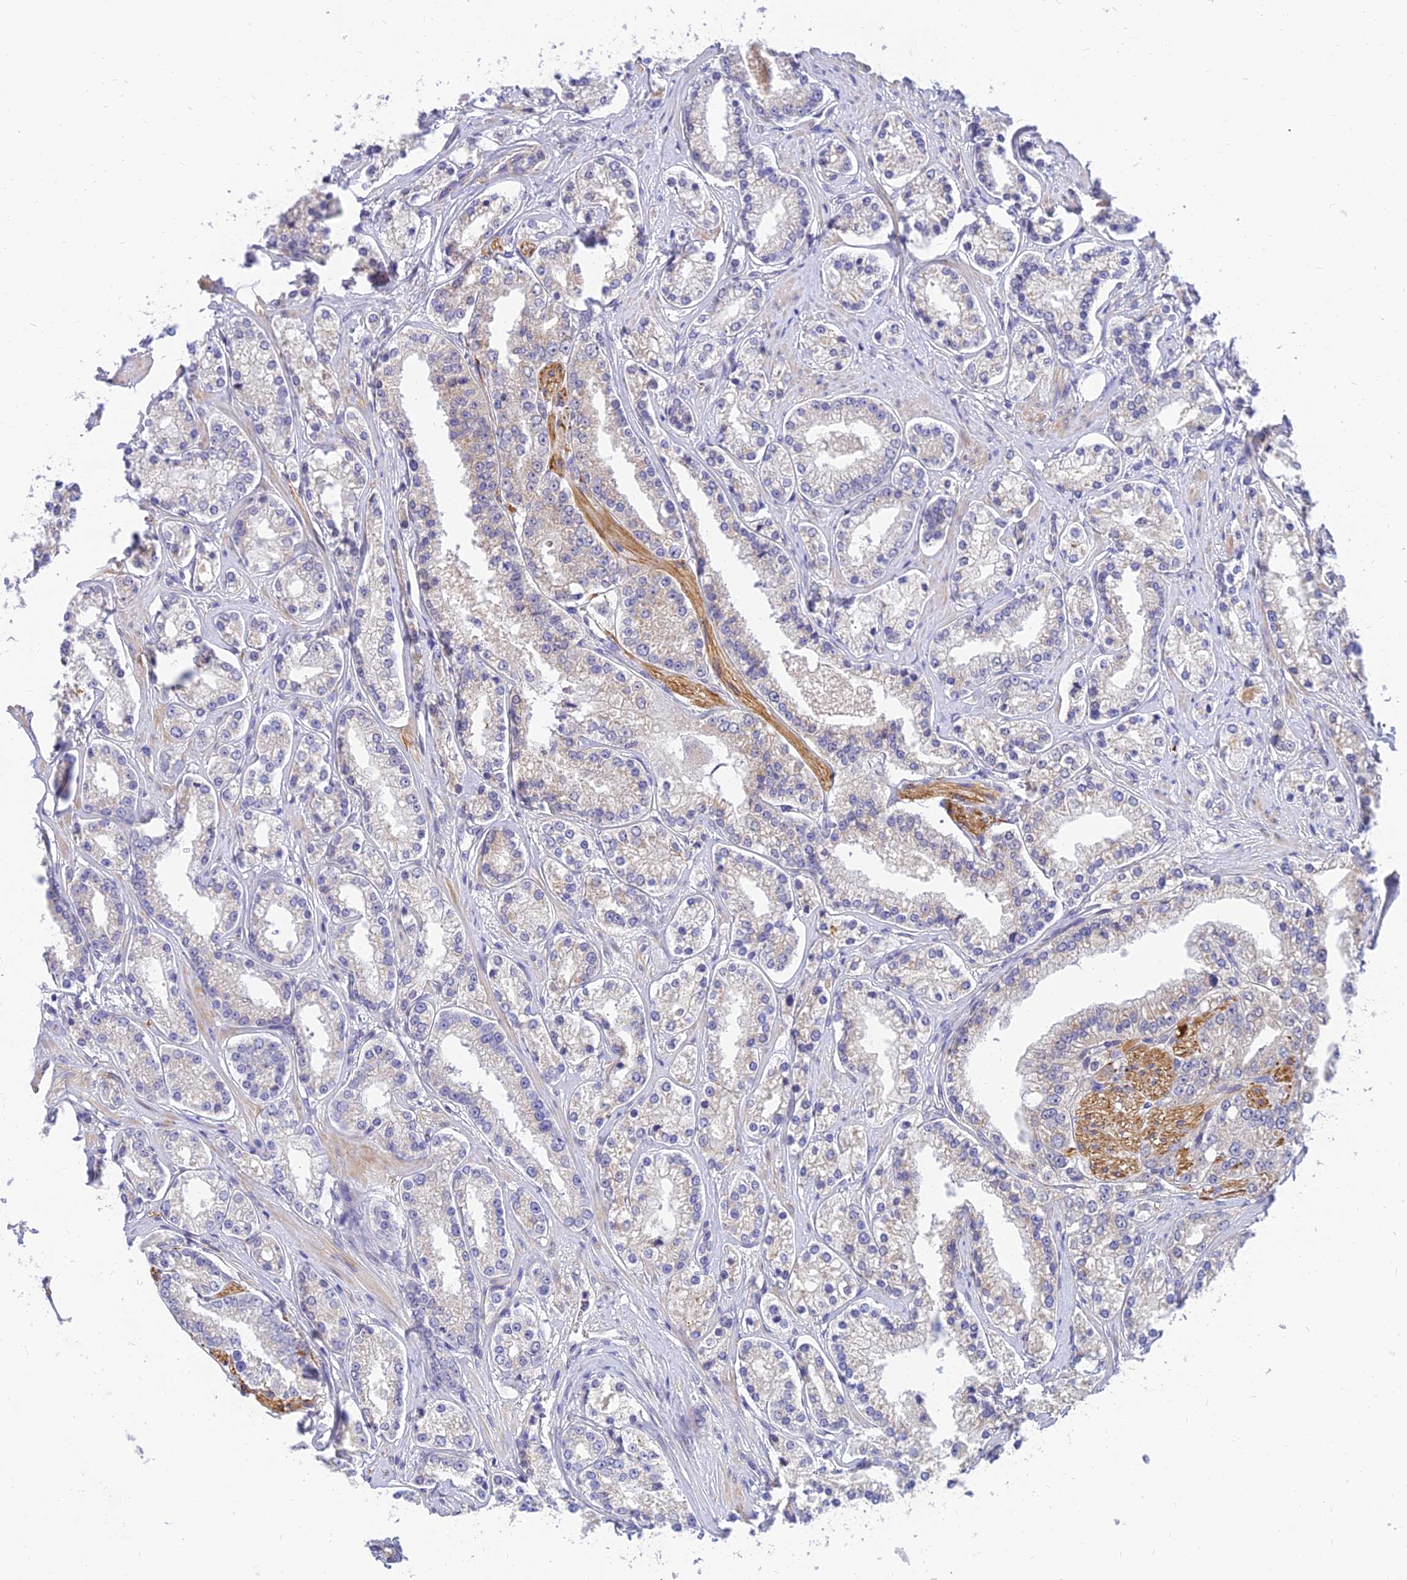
{"staining": {"intensity": "negative", "quantity": "none", "location": "none"}, "tissue": "prostate cancer", "cell_type": "Tumor cells", "image_type": "cancer", "snomed": [{"axis": "morphology", "description": "Normal tissue, NOS"}, {"axis": "morphology", "description": "Adenocarcinoma, High grade"}, {"axis": "topography", "description": "Prostate"}], "caption": "Prostate cancer (high-grade adenocarcinoma) stained for a protein using IHC shows no staining tumor cells.", "gene": "ANKS4B", "patient": {"sex": "male", "age": 83}}